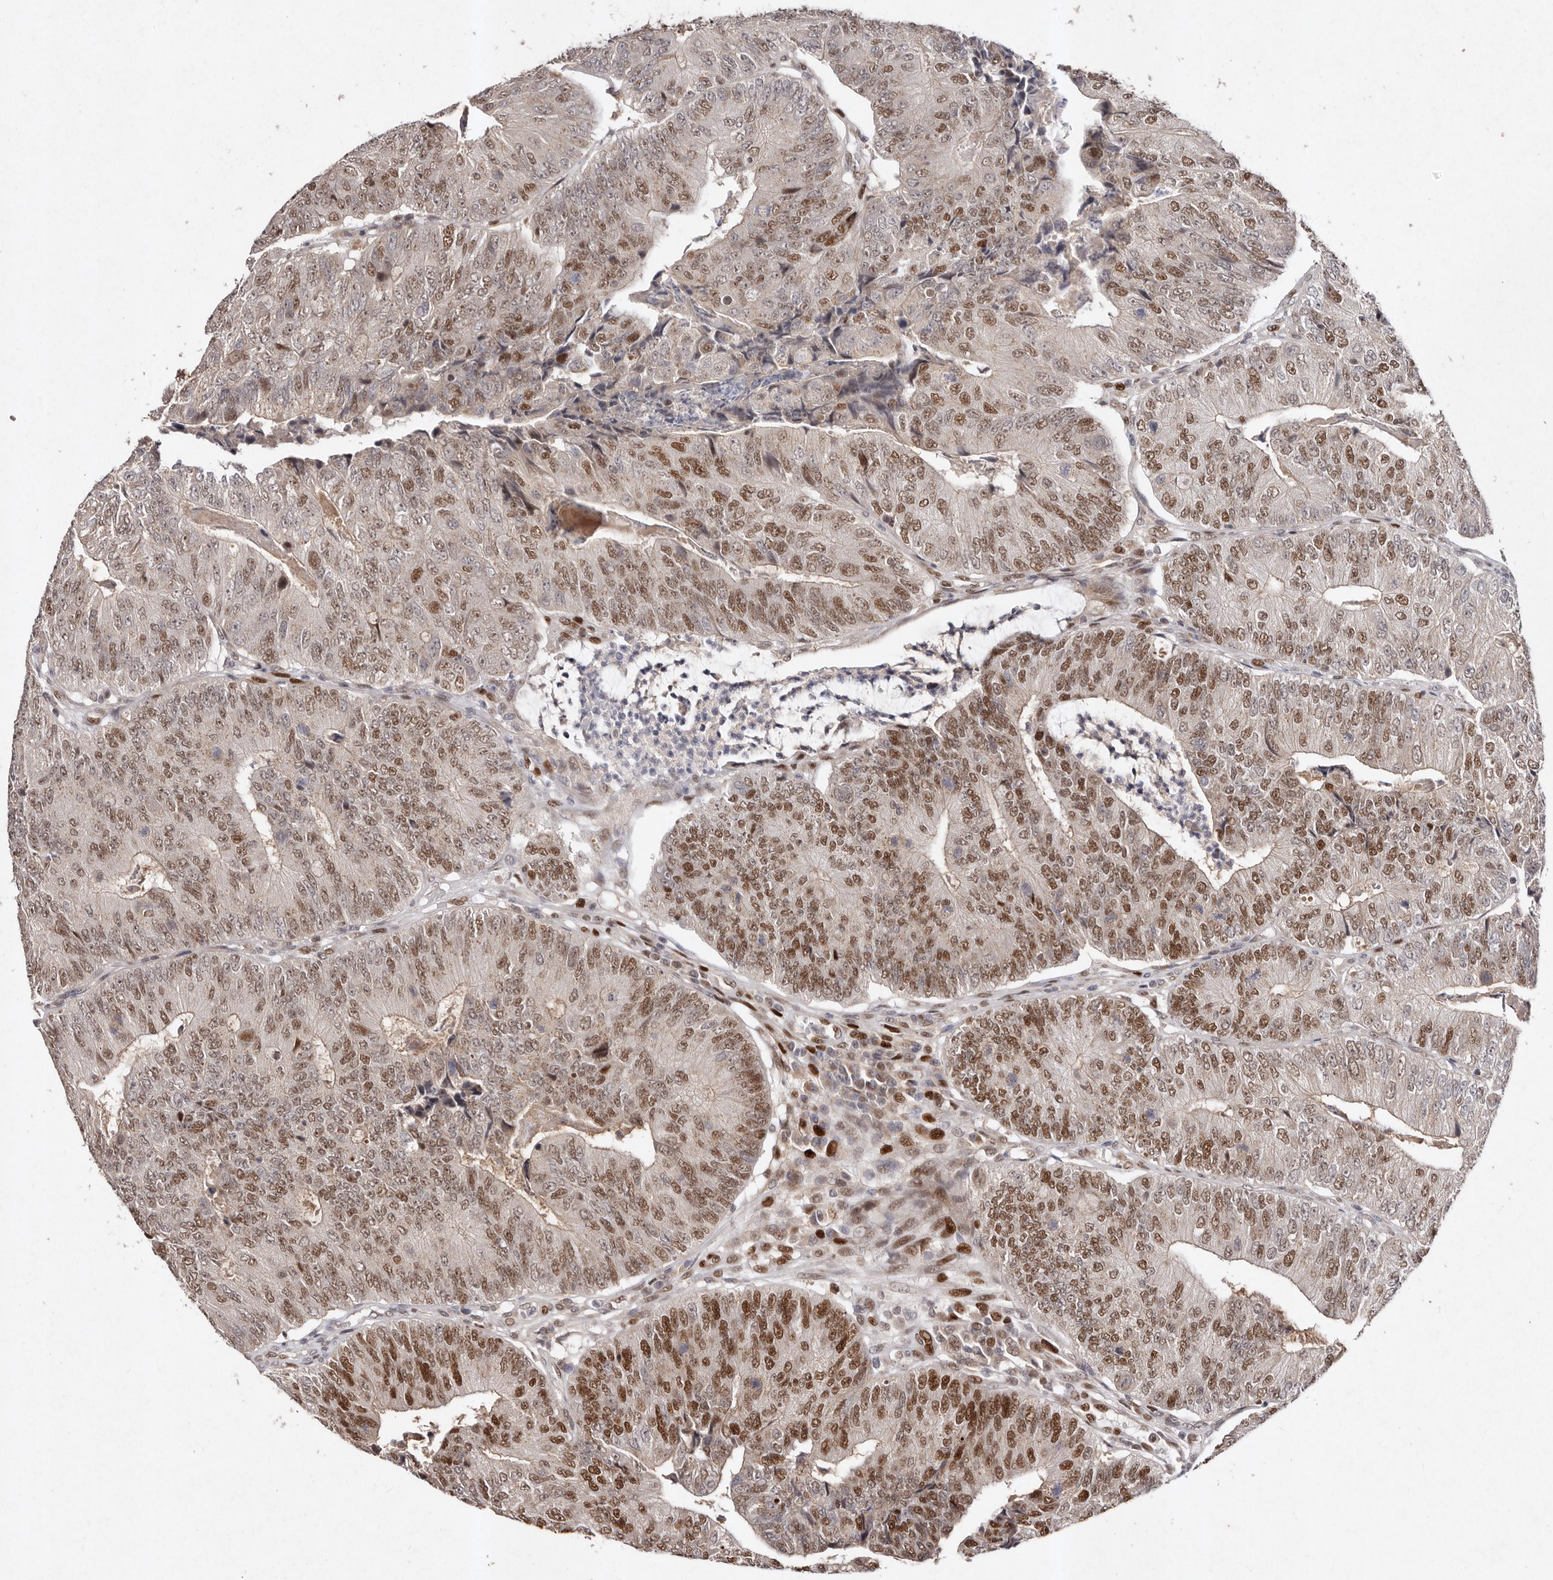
{"staining": {"intensity": "moderate", "quantity": ">75%", "location": "nuclear"}, "tissue": "colorectal cancer", "cell_type": "Tumor cells", "image_type": "cancer", "snomed": [{"axis": "morphology", "description": "Adenocarcinoma, NOS"}, {"axis": "topography", "description": "Colon"}], "caption": "A high-resolution histopathology image shows IHC staining of colorectal cancer (adenocarcinoma), which demonstrates moderate nuclear expression in approximately >75% of tumor cells.", "gene": "KLF7", "patient": {"sex": "female", "age": 67}}